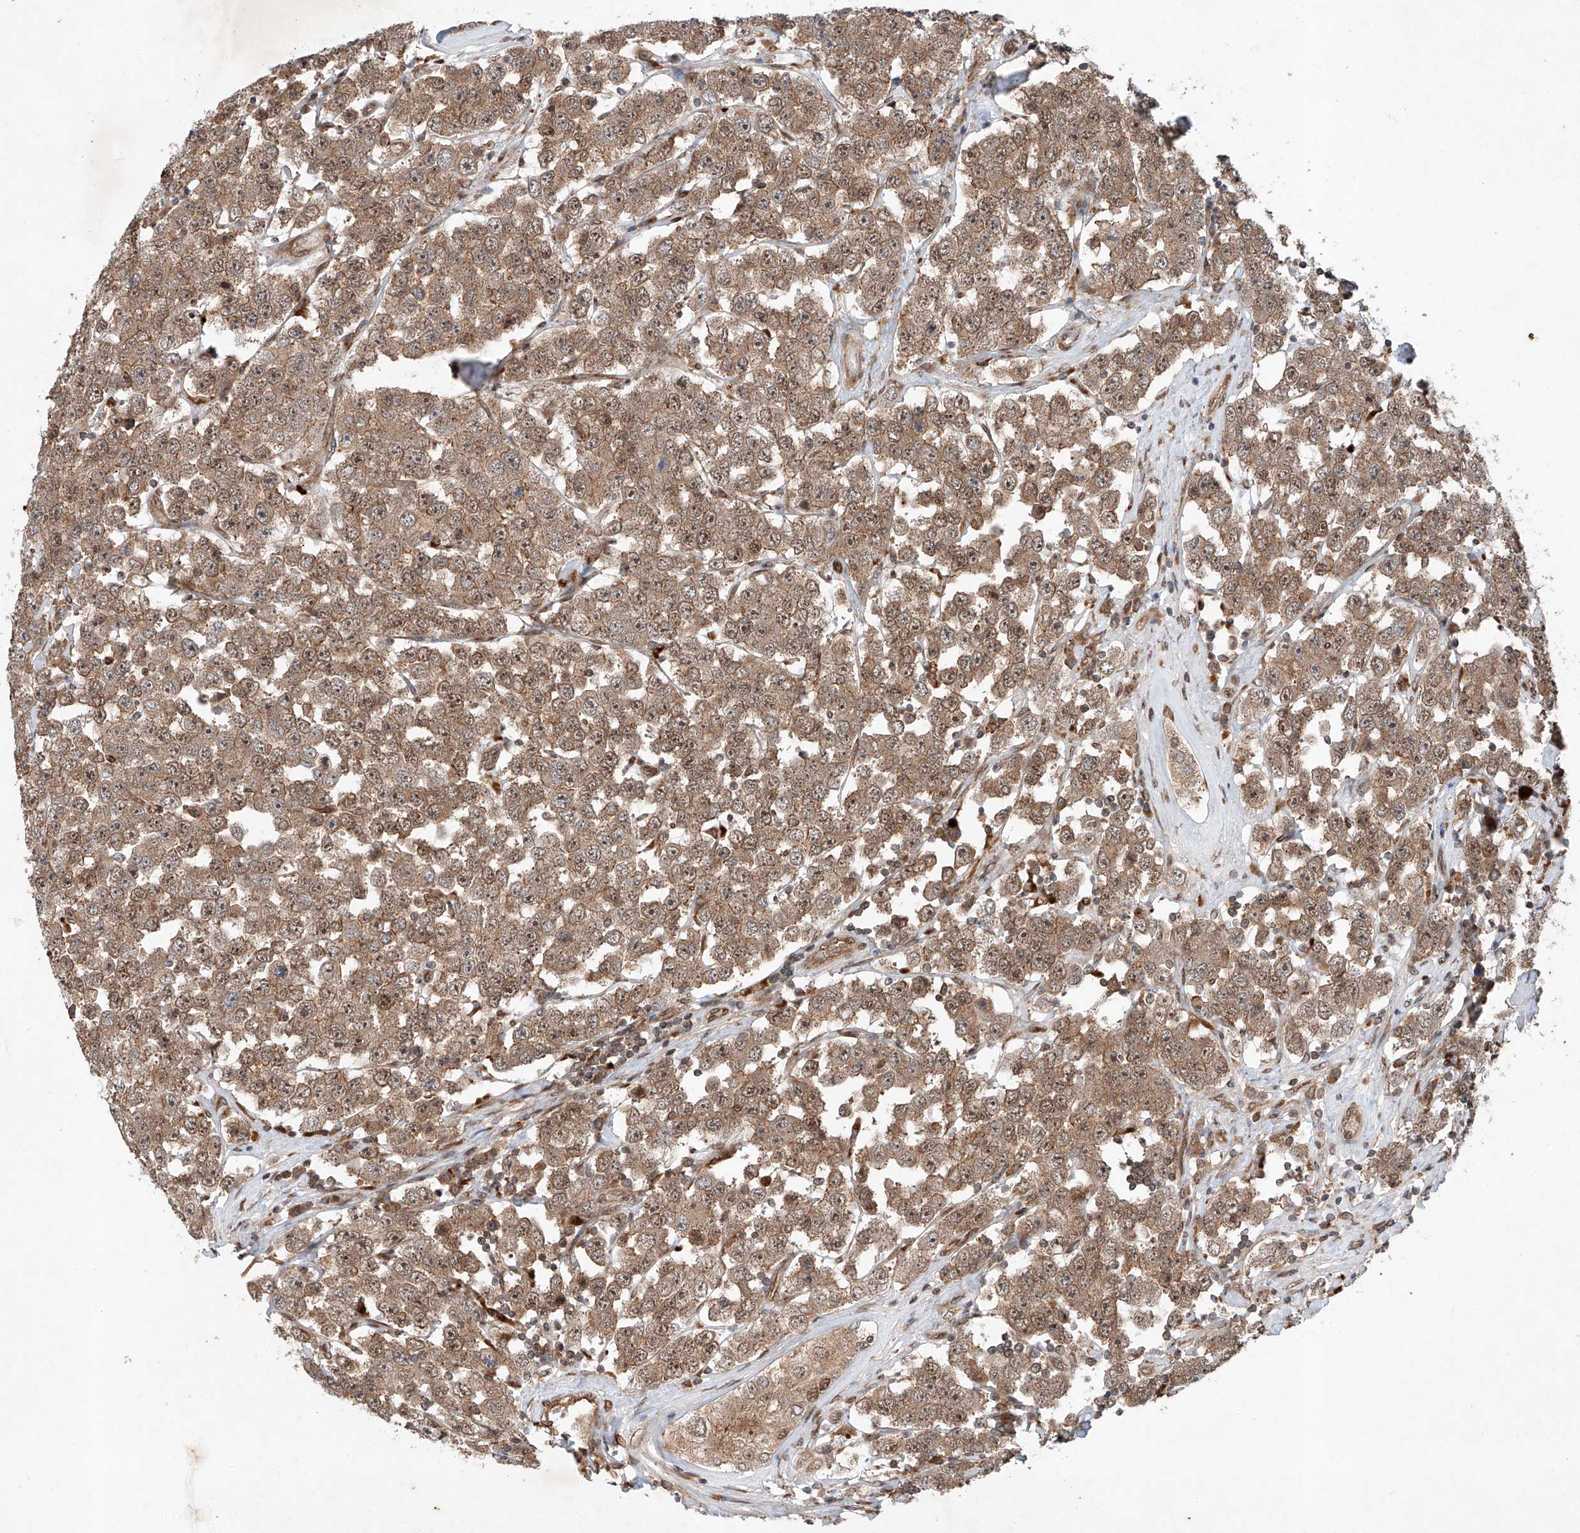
{"staining": {"intensity": "moderate", "quantity": ">75%", "location": "cytoplasmic/membranous,nuclear"}, "tissue": "testis cancer", "cell_type": "Tumor cells", "image_type": "cancer", "snomed": [{"axis": "morphology", "description": "Seminoma, NOS"}, {"axis": "topography", "description": "Testis"}], "caption": "Immunohistochemical staining of testis cancer (seminoma) displays medium levels of moderate cytoplasmic/membranous and nuclear positivity in approximately >75% of tumor cells.", "gene": "ZFP28", "patient": {"sex": "male", "age": 28}}